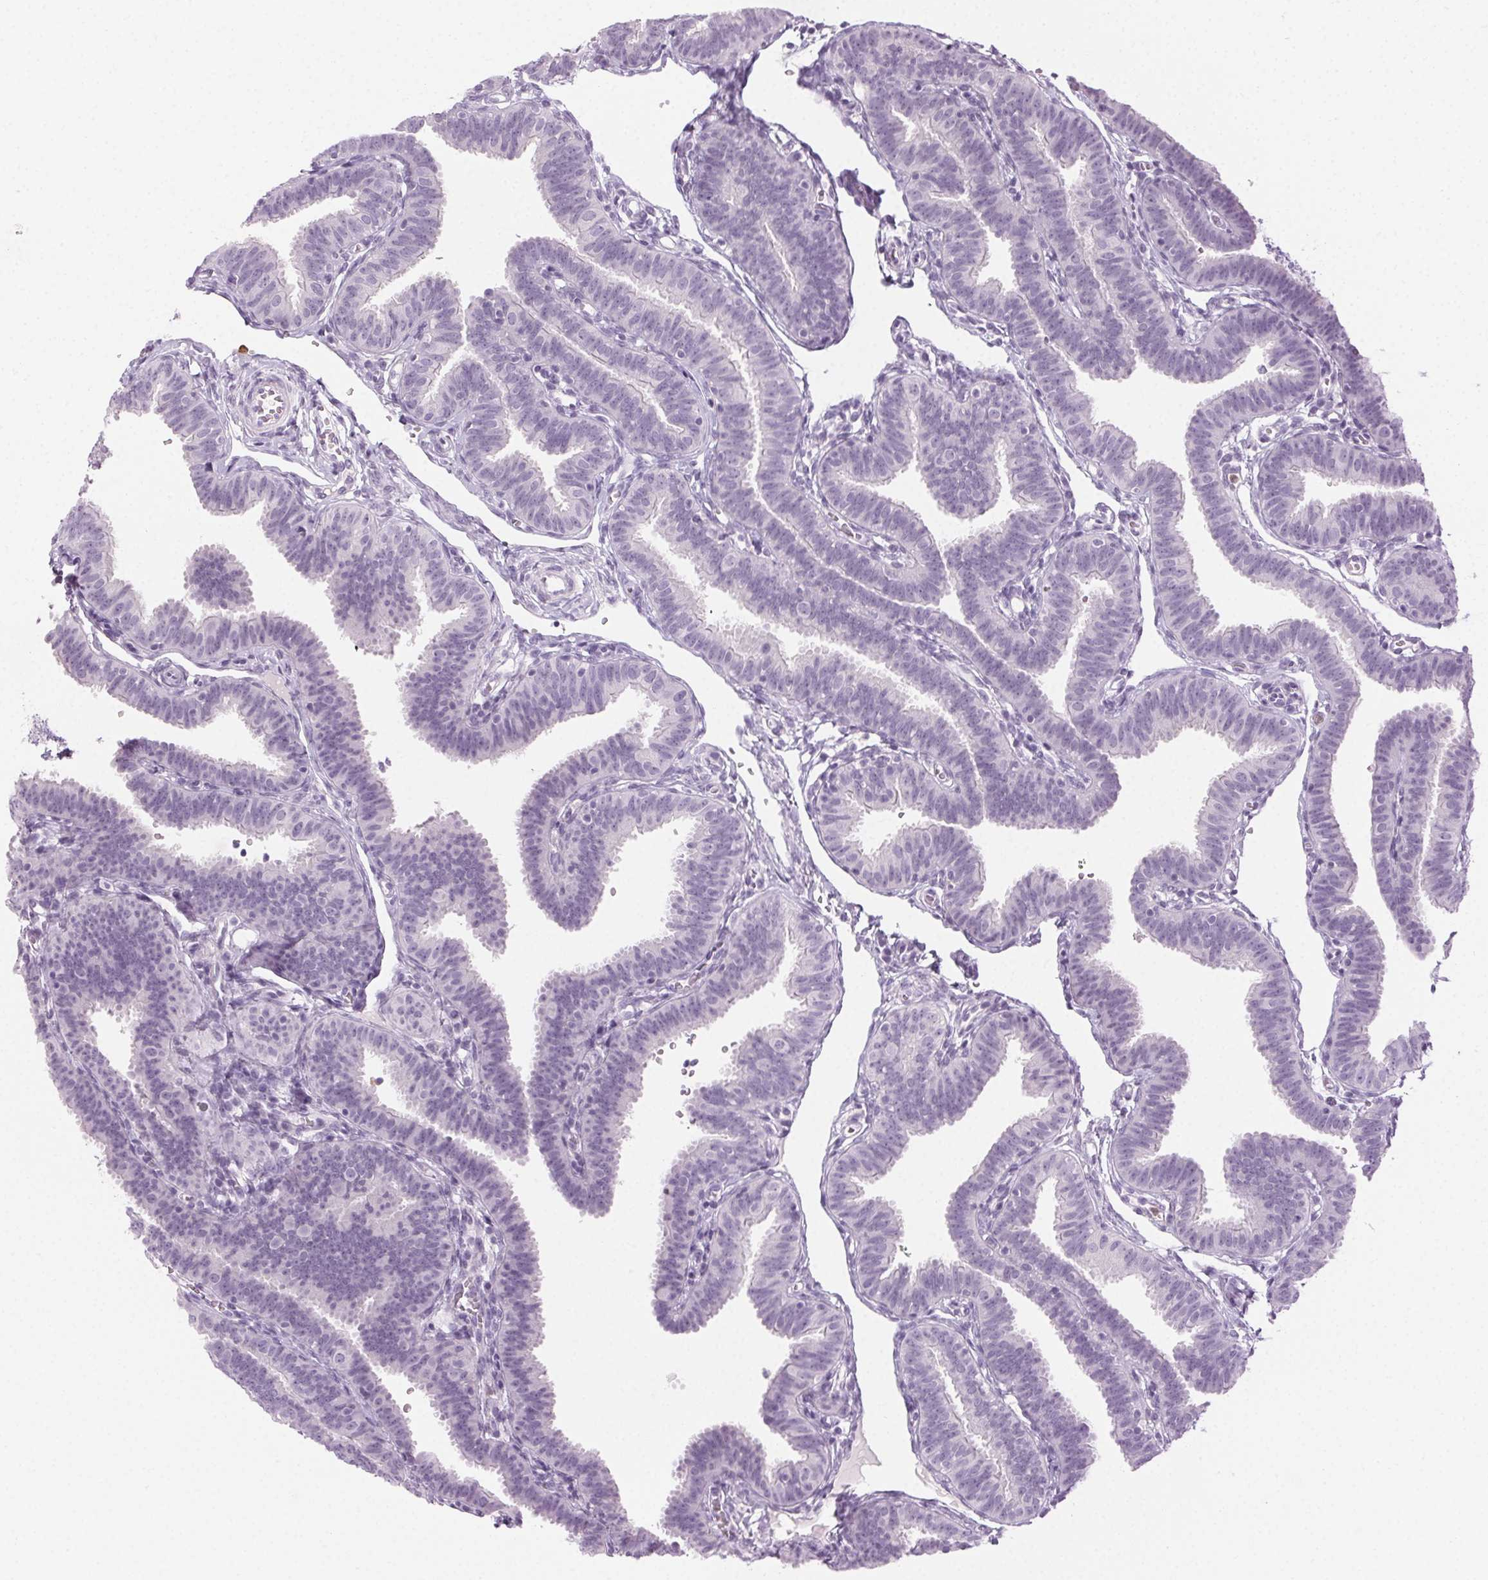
{"staining": {"intensity": "negative", "quantity": "none", "location": "none"}, "tissue": "fallopian tube", "cell_type": "Glandular cells", "image_type": "normal", "snomed": [{"axis": "morphology", "description": "Normal tissue, NOS"}, {"axis": "topography", "description": "Fallopian tube"}], "caption": "Micrograph shows no significant protein expression in glandular cells of unremarkable fallopian tube. Brightfield microscopy of IHC stained with DAB (3,3'-diaminobenzidine) (brown) and hematoxylin (blue), captured at high magnification.", "gene": "MPO", "patient": {"sex": "female", "age": 25}}